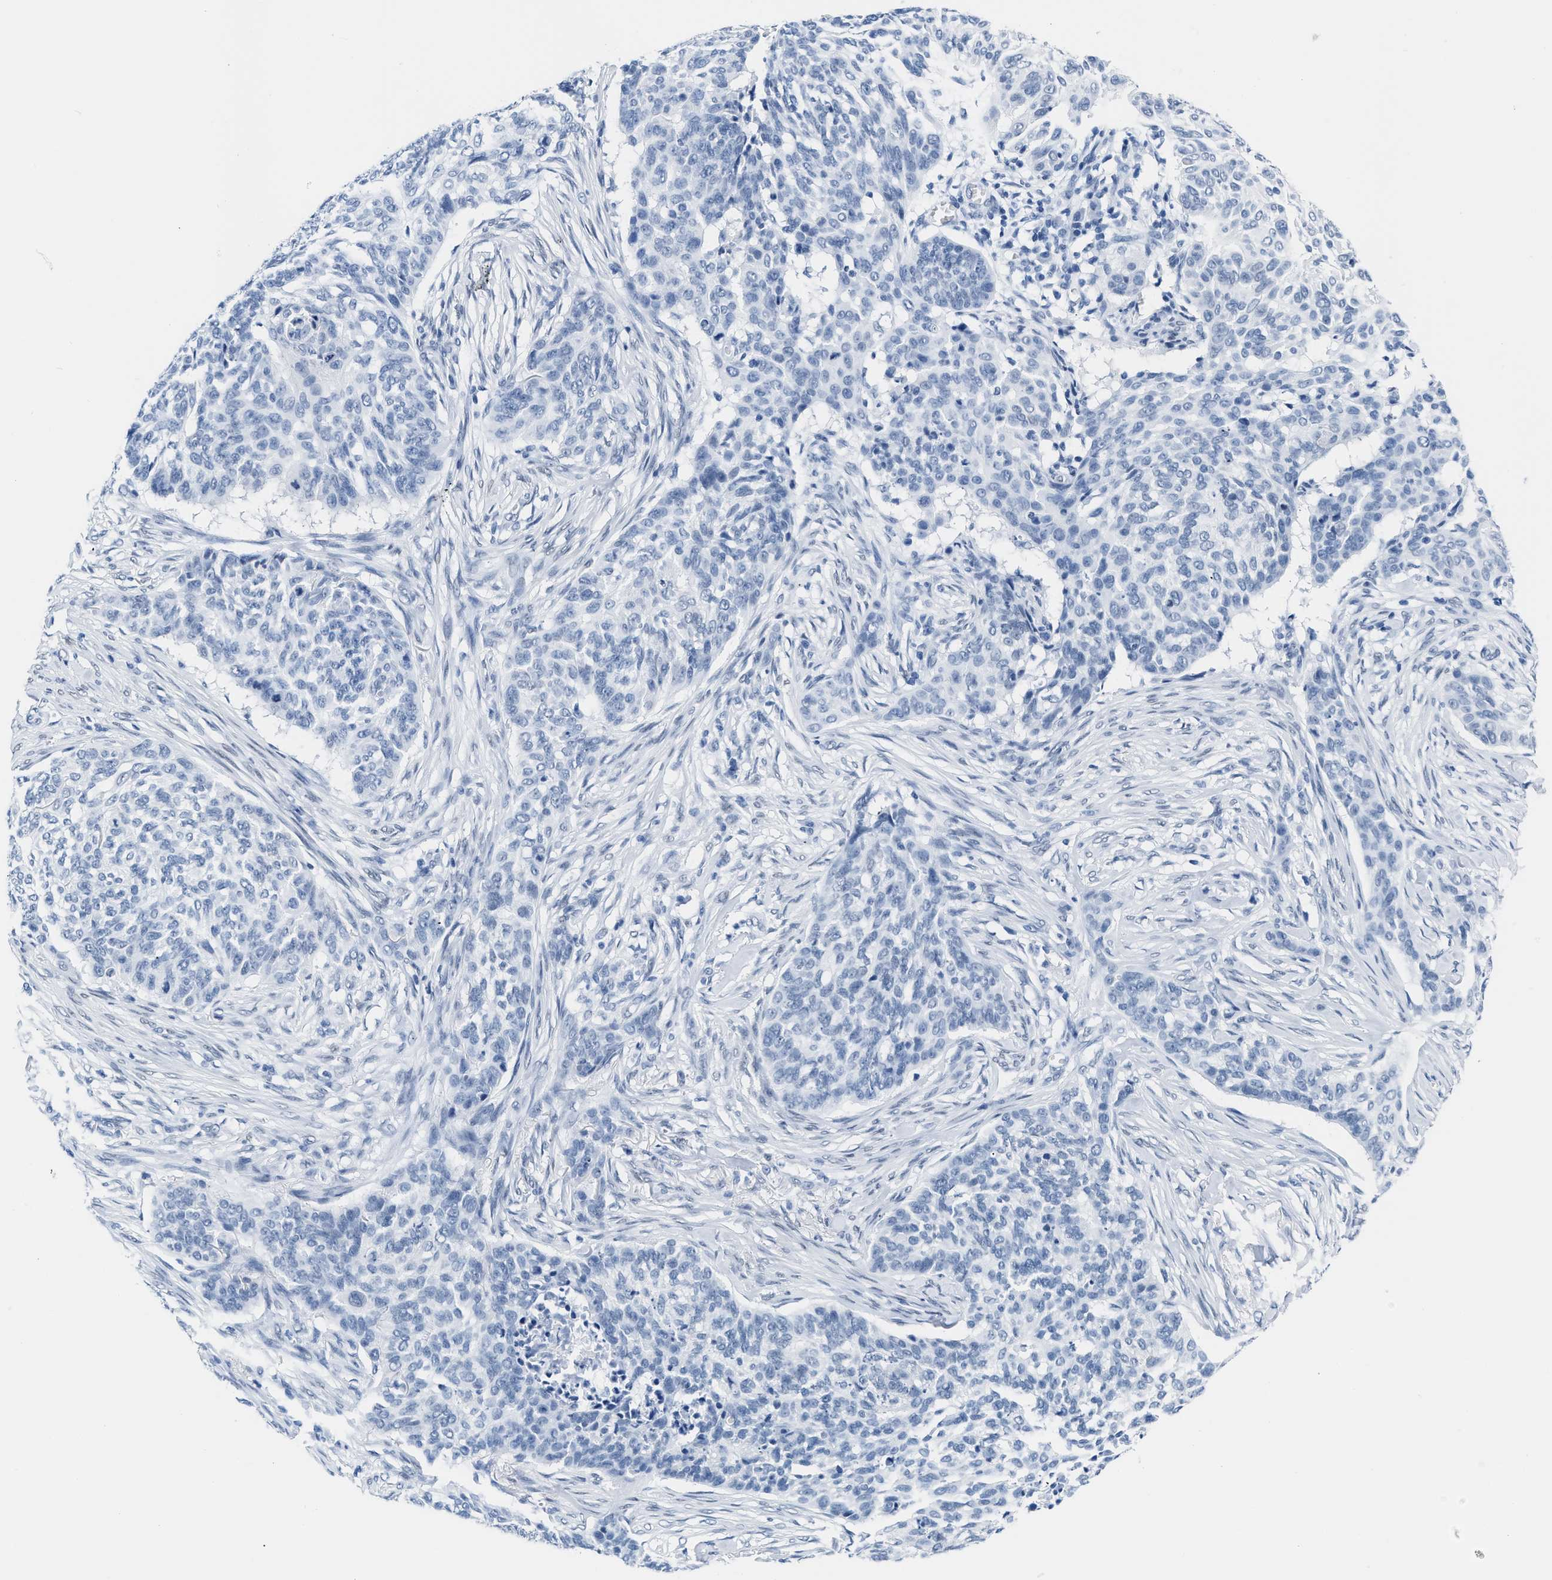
{"staining": {"intensity": "negative", "quantity": "none", "location": "none"}, "tissue": "skin cancer", "cell_type": "Tumor cells", "image_type": "cancer", "snomed": [{"axis": "morphology", "description": "Basal cell carcinoma"}, {"axis": "topography", "description": "Skin"}], "caption": "Skin cancer (basal cell carcinoma) was stained to show a protein in brown. There is no significant expression in tumor cells.", "gene": "CTBP1", "patient": {"sex": "male", "age": 85}}